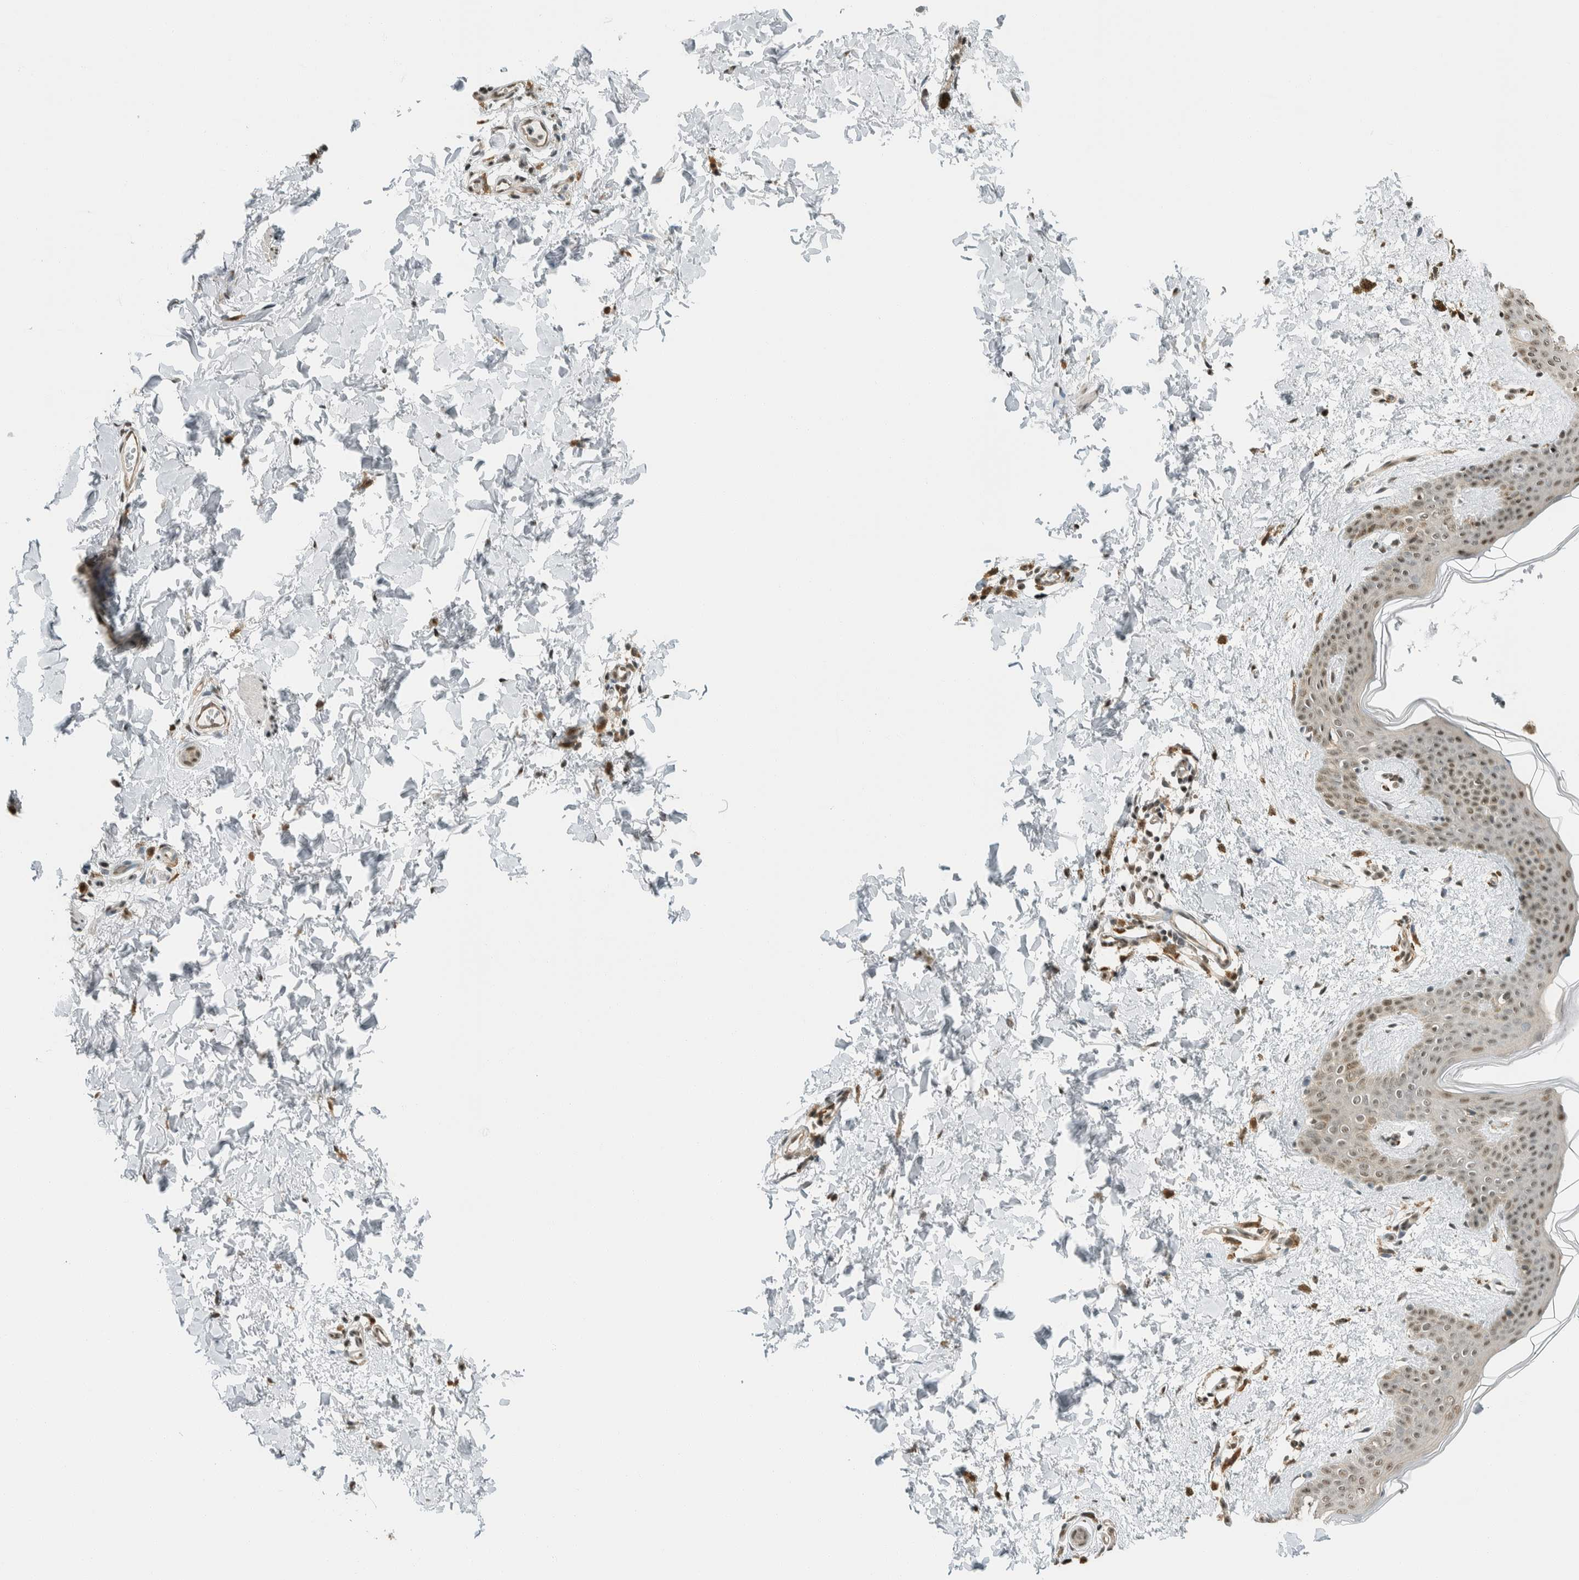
{"staining": {"intensity": "weak", "quantity": ">75%", "location": "cytoplasmic/membranous"}, "tissue": "skin", "cell_type": "Fibroblasts", "image_type": "normal", "snomed": [{"axis": "morphology", "description": "Normal tissue, NOS"}, {"axis": "topography", "description": "Skin"}], "caption": "Immunohistochemical staining of benign skin exhibits low levels of weak cytoplasmic/membranous staining in about >75% of fibroblasts.", "gene": "NIBAN2", "patient": {"sex": "female", "age": 46}}